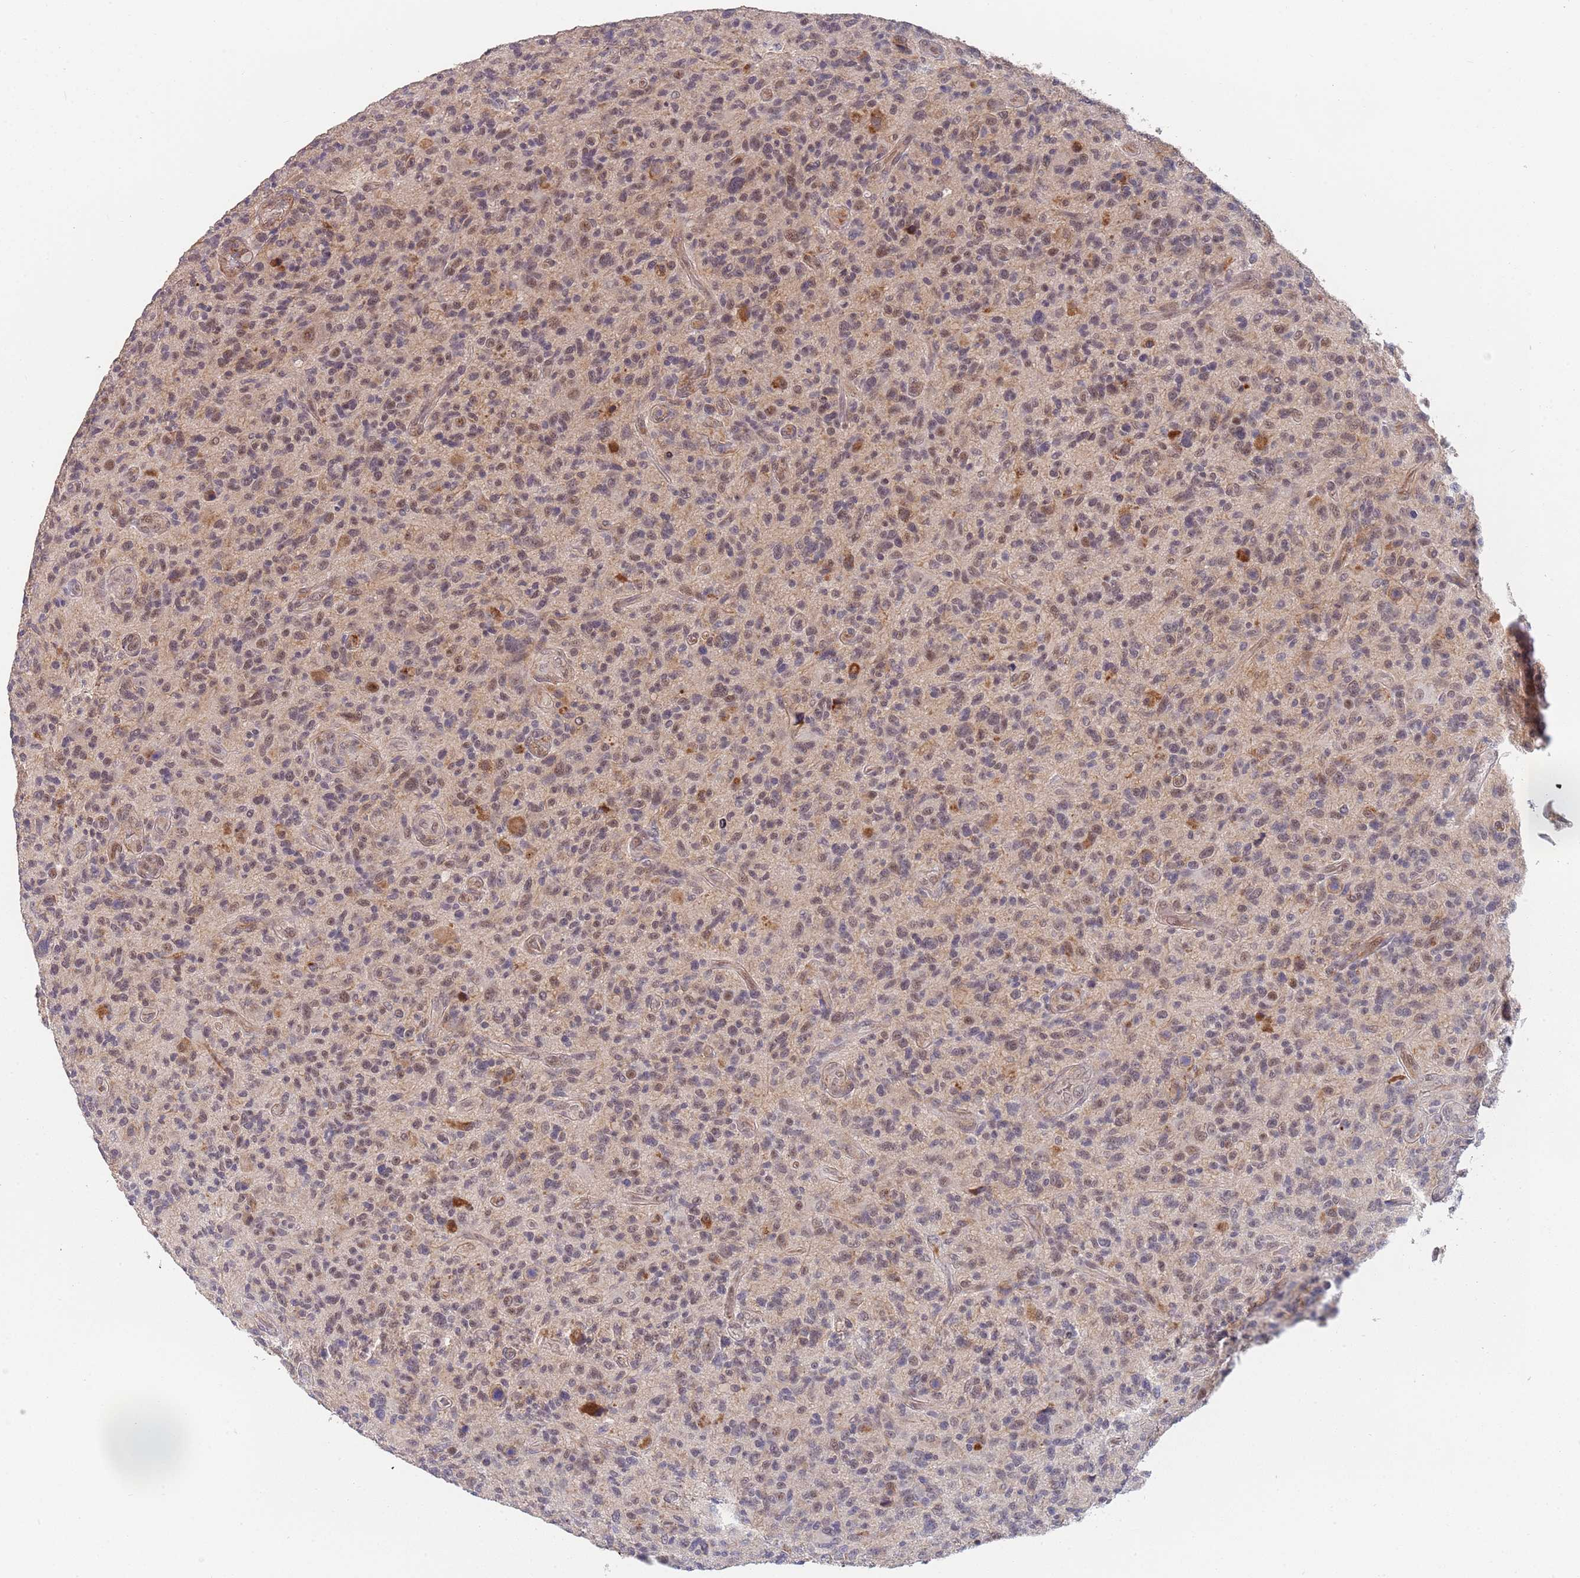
{"staining": {"intensity": "weak", "quantity": "25%-75%", "location": "nuclear"}, "tissue": "glioma", "cell_type": "Tumor cells", "image_type": "cancer", "snomed": [{"axis": "morphology", "description": "Glioma, malignant, High grade"}, {"axis": "topography", "description": "Brain"}], "caption": "The photomicrograph exhibits immunohistochemical staining of glioma. There is weak nuclear staining is seen in about 25%-75% of tumor cells.", "gene": "B4GALT4", "patient": {"sex": "male", "age": 47}}